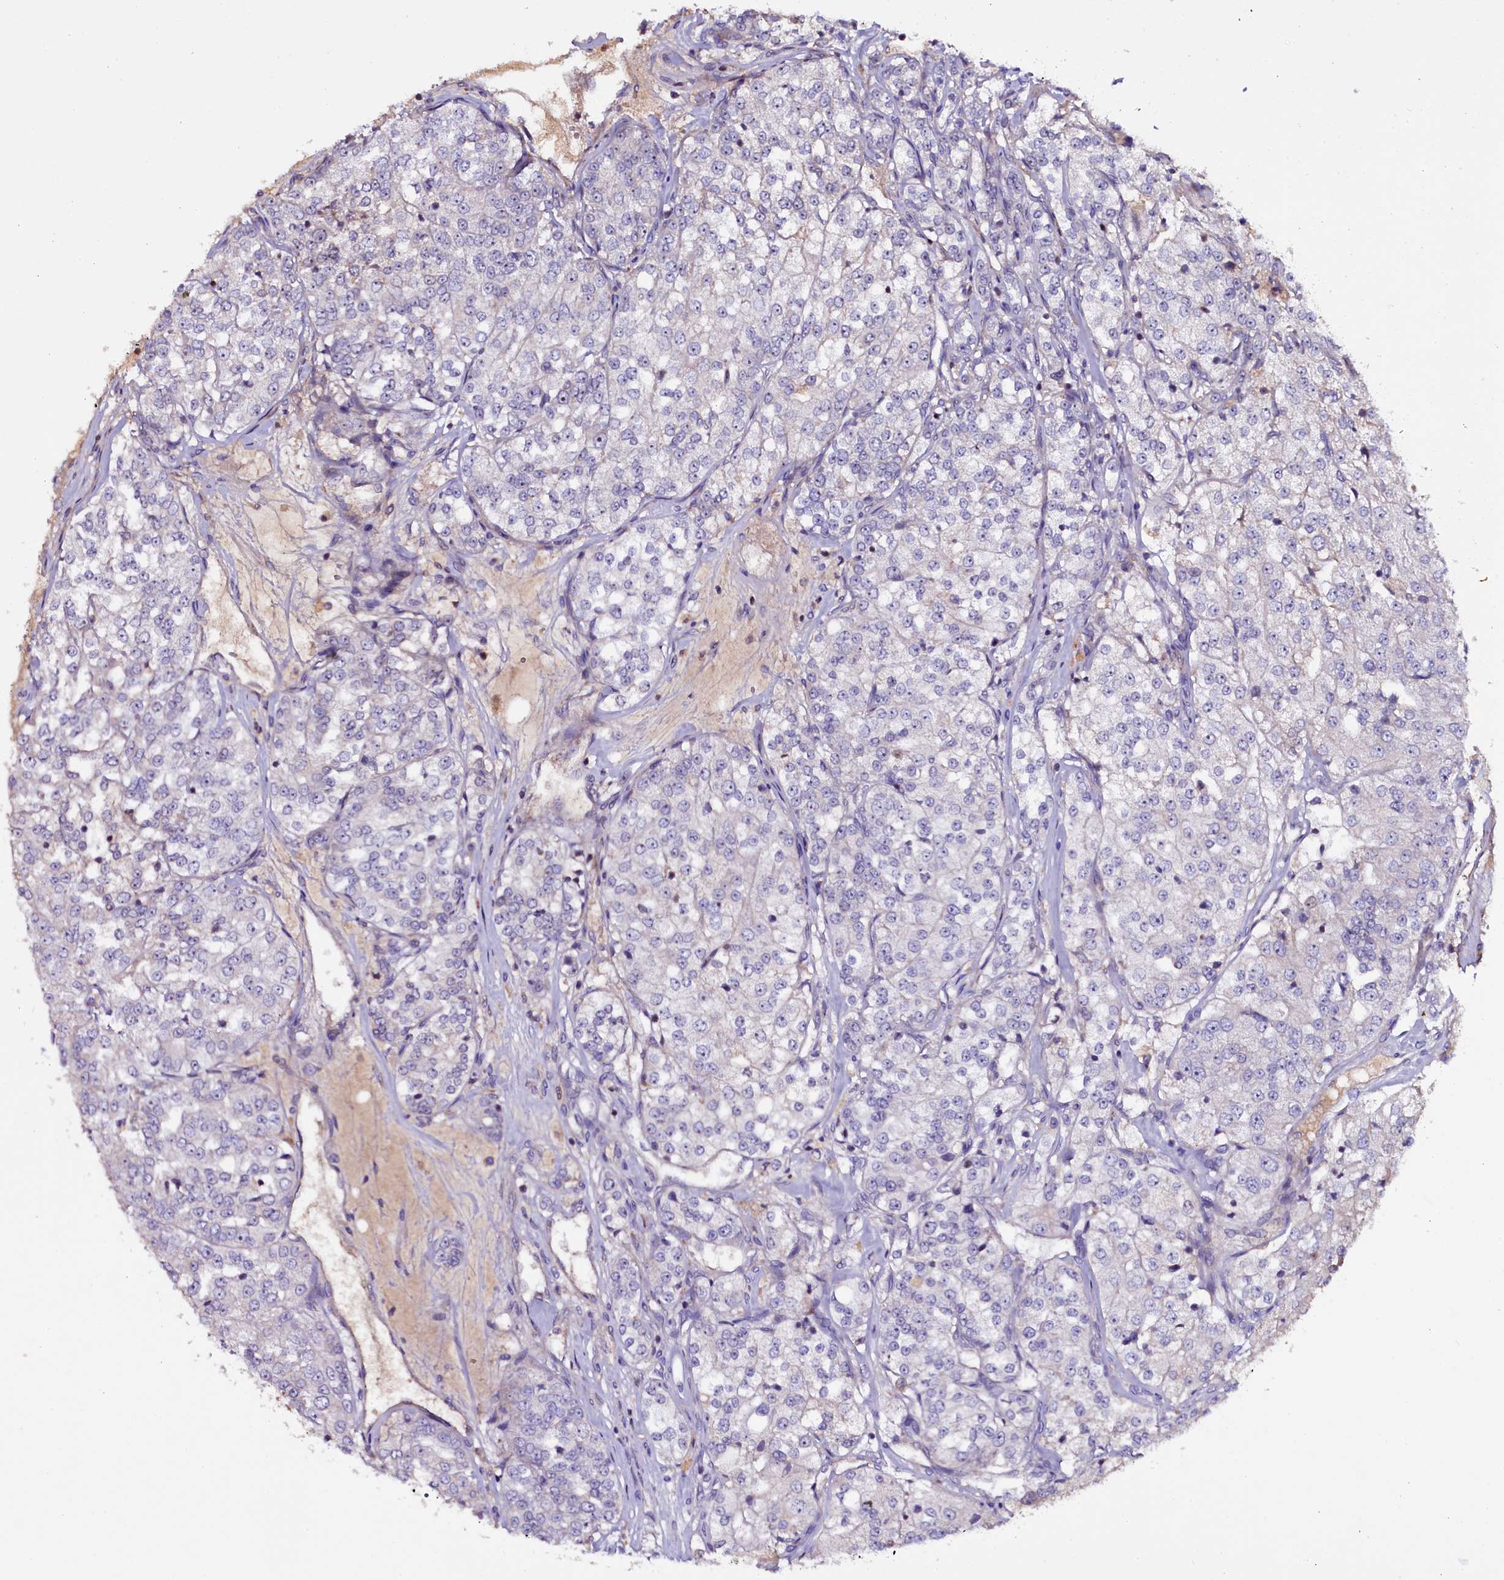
{"staining": {"intensity": "negative", "quantity": "none", "location": "none"}, "tissue": "renal cancer", "cell_type": "Tumor cells", "image_type": "cancer", "snomed": [{"axis": "morphology", "description": "Adenocarcinoma, NOS"}, {"axis": "topography", "description": "Kidney"}], "caption": "Tumor cells show no significant protein expression in renal cancer (adenocarcinoma).", "gene": "NAA80", "patient": {"sex": "female", "age": 63}}